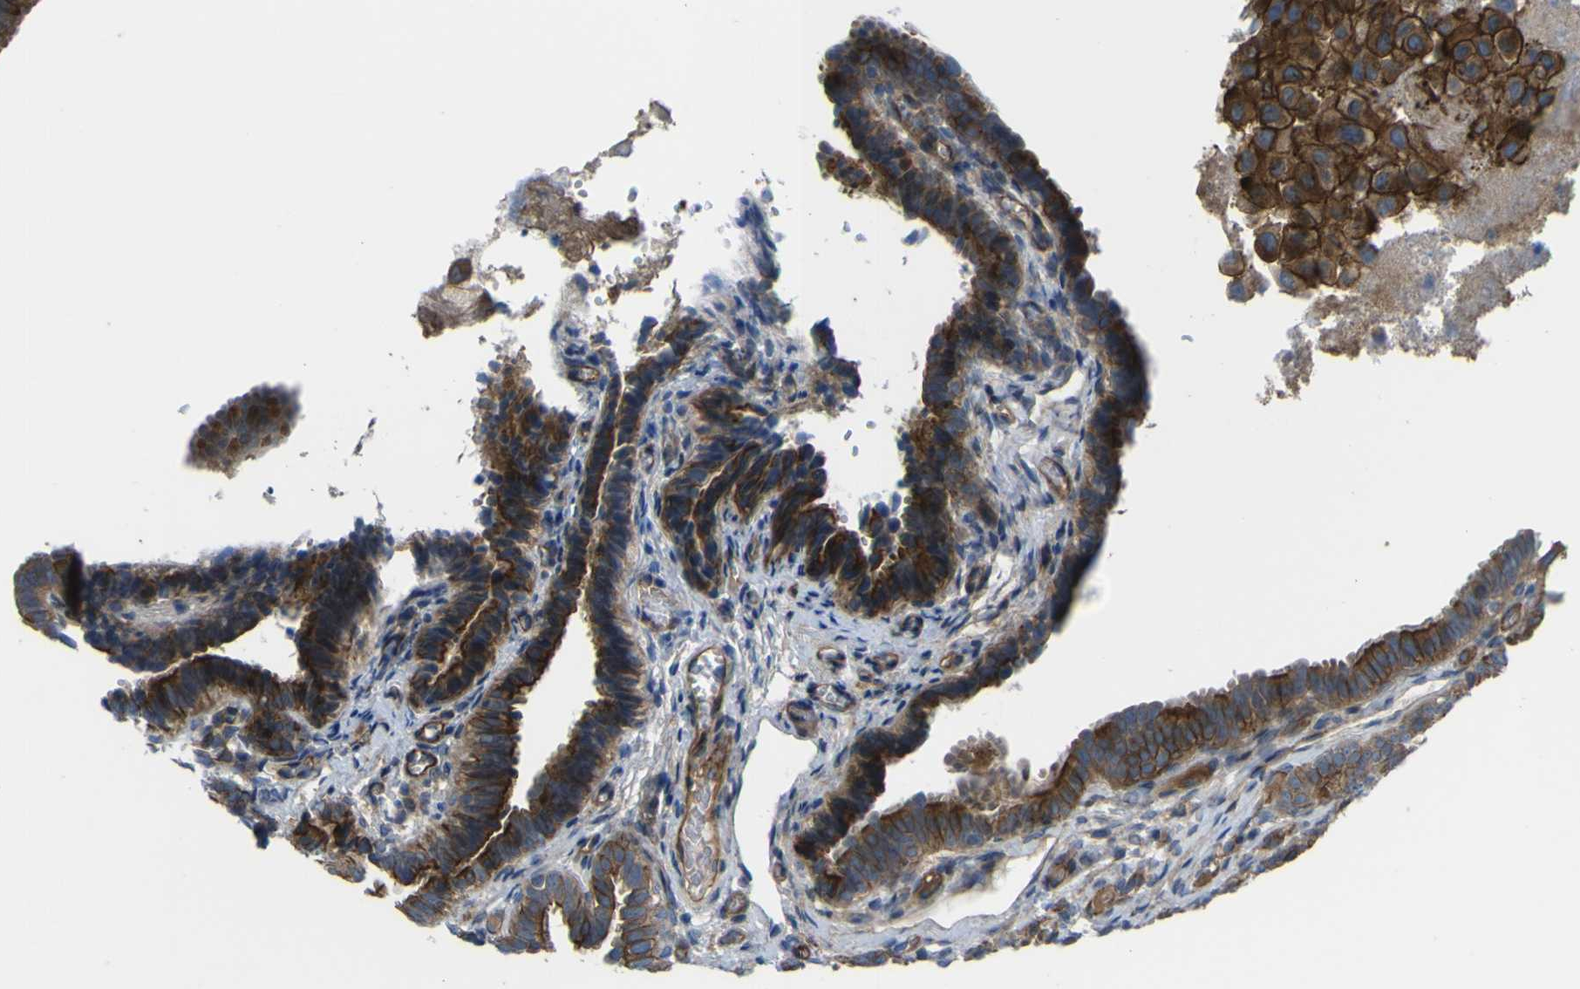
{"staining": {"intensity": "strong", "quantity": ">75%", "location": "cytoplasmic/membranous"}, "tissue": "fallopian tube", "cell_type": "Glandular cells", "image_type": "normal", "snomed": [{"axis": "morphology", "description": "Normal tissue, NOS"}, {"axis": "topography", "description": "Fallopian tube"}, {"axis": "topography", "description": "Placenta"}], "caption": "The photomicrograph demonstrates immunohistochemical staining of benign fallopian tube. There is strong cytoplasmic/membranous positivity is seen in approximately >75% of glandular cells. (Brightfield microscopy of DAB IHC at high magnification).", "gene": "FBXO30", "patient": {"sex": "female", "age": 34}}